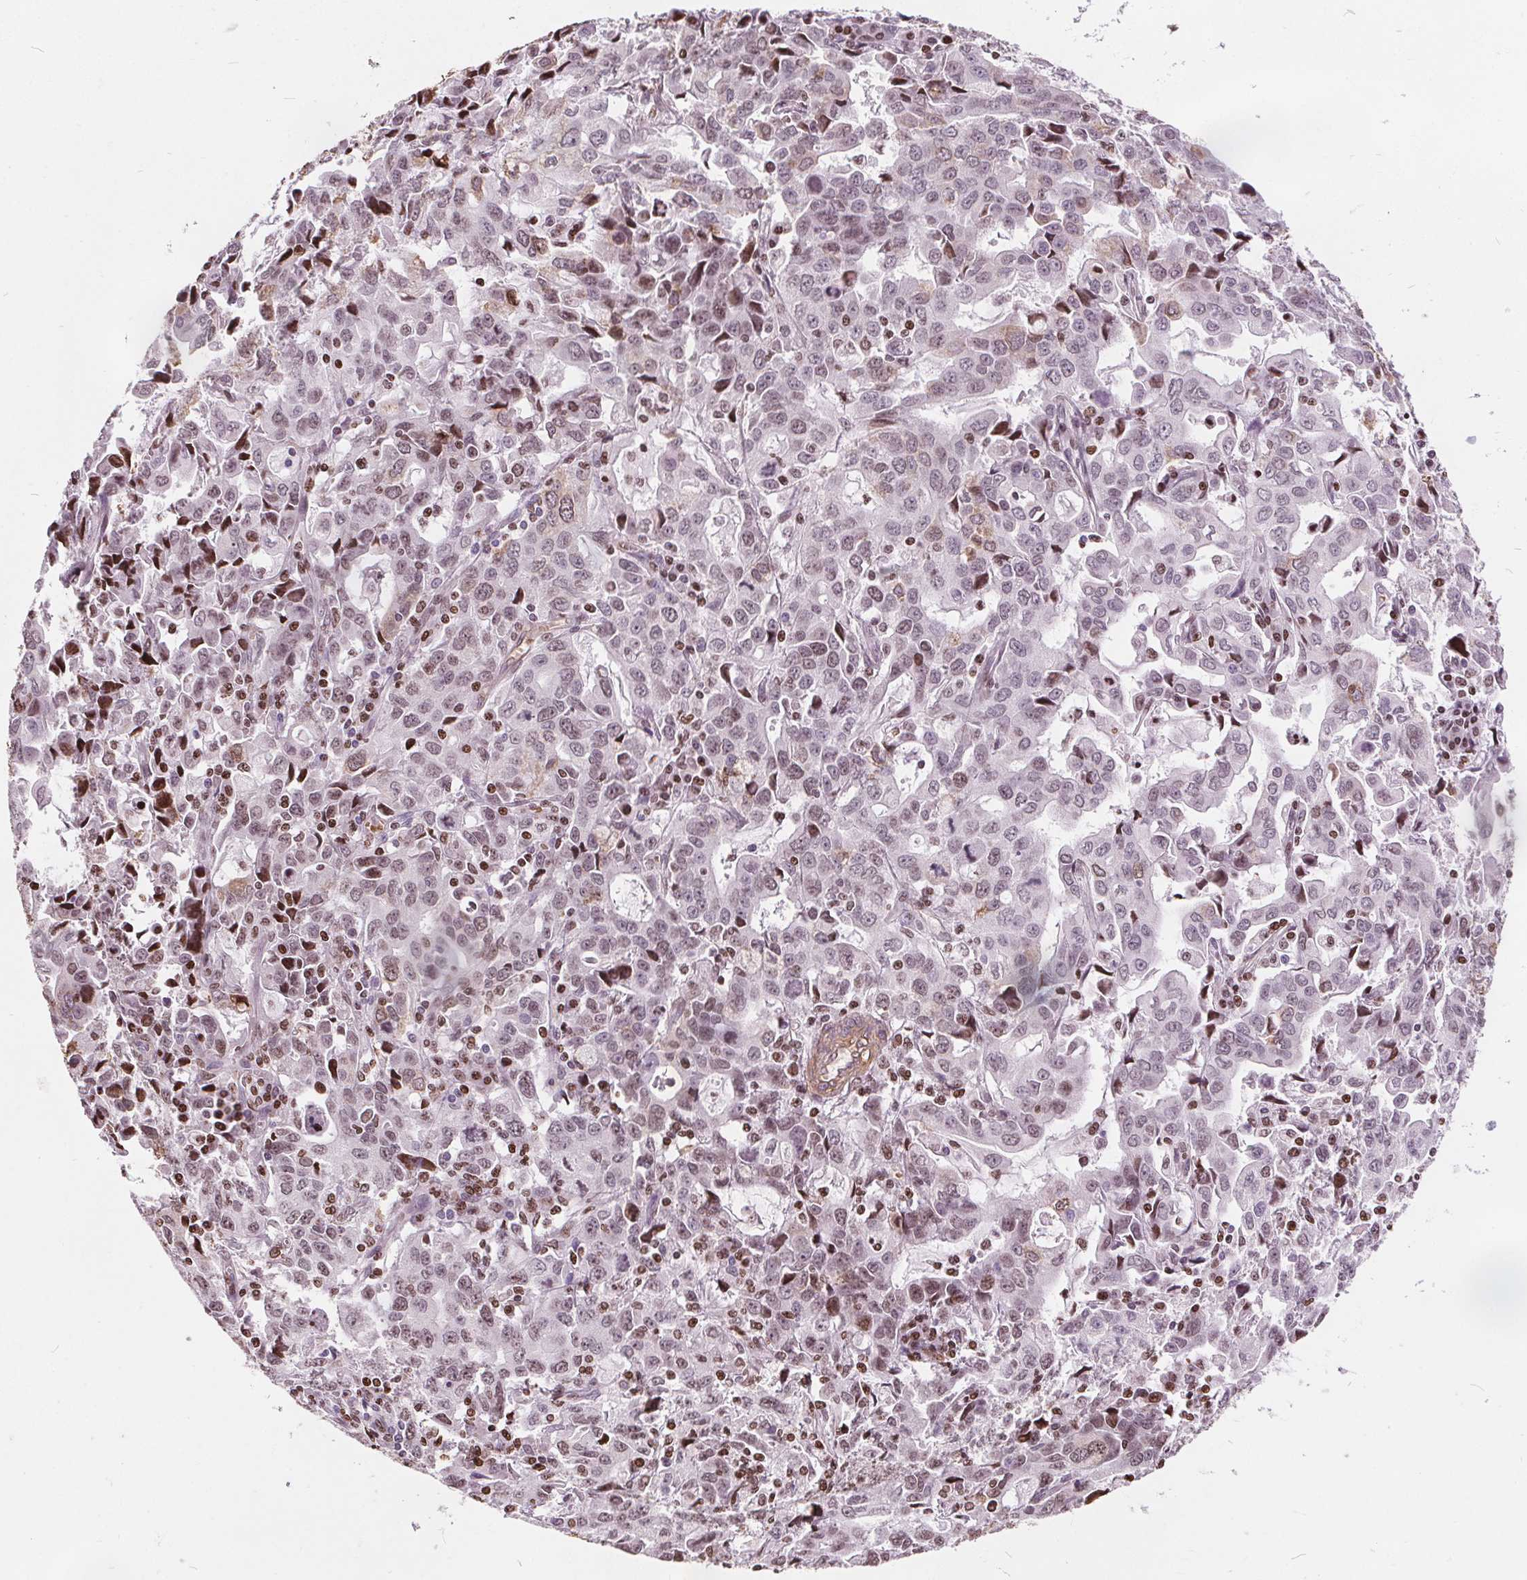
{"staining": {"intensity": "weak", "quantity": "25%-75%", "location": "nuclear"}, "tissue": "stomach cancer", "cell_type": "Tumor cells", "image_type": "cancer", "snomed": [{"axis": "morphology", "description": "Adenocarcinoma, NOS"}, {"axis": "topography", "description": "Stomach, upper"}], "caption": "Tumor cells demonstrate low levels of weak nuclear positivity in approximately 25%-75% of cells in adenocarcinoma (stomach). (DAB IHC with brightfield microscopy, high magnification).", "gene": "ISLR2", "patient": {"sex": "male", "age": 85}}